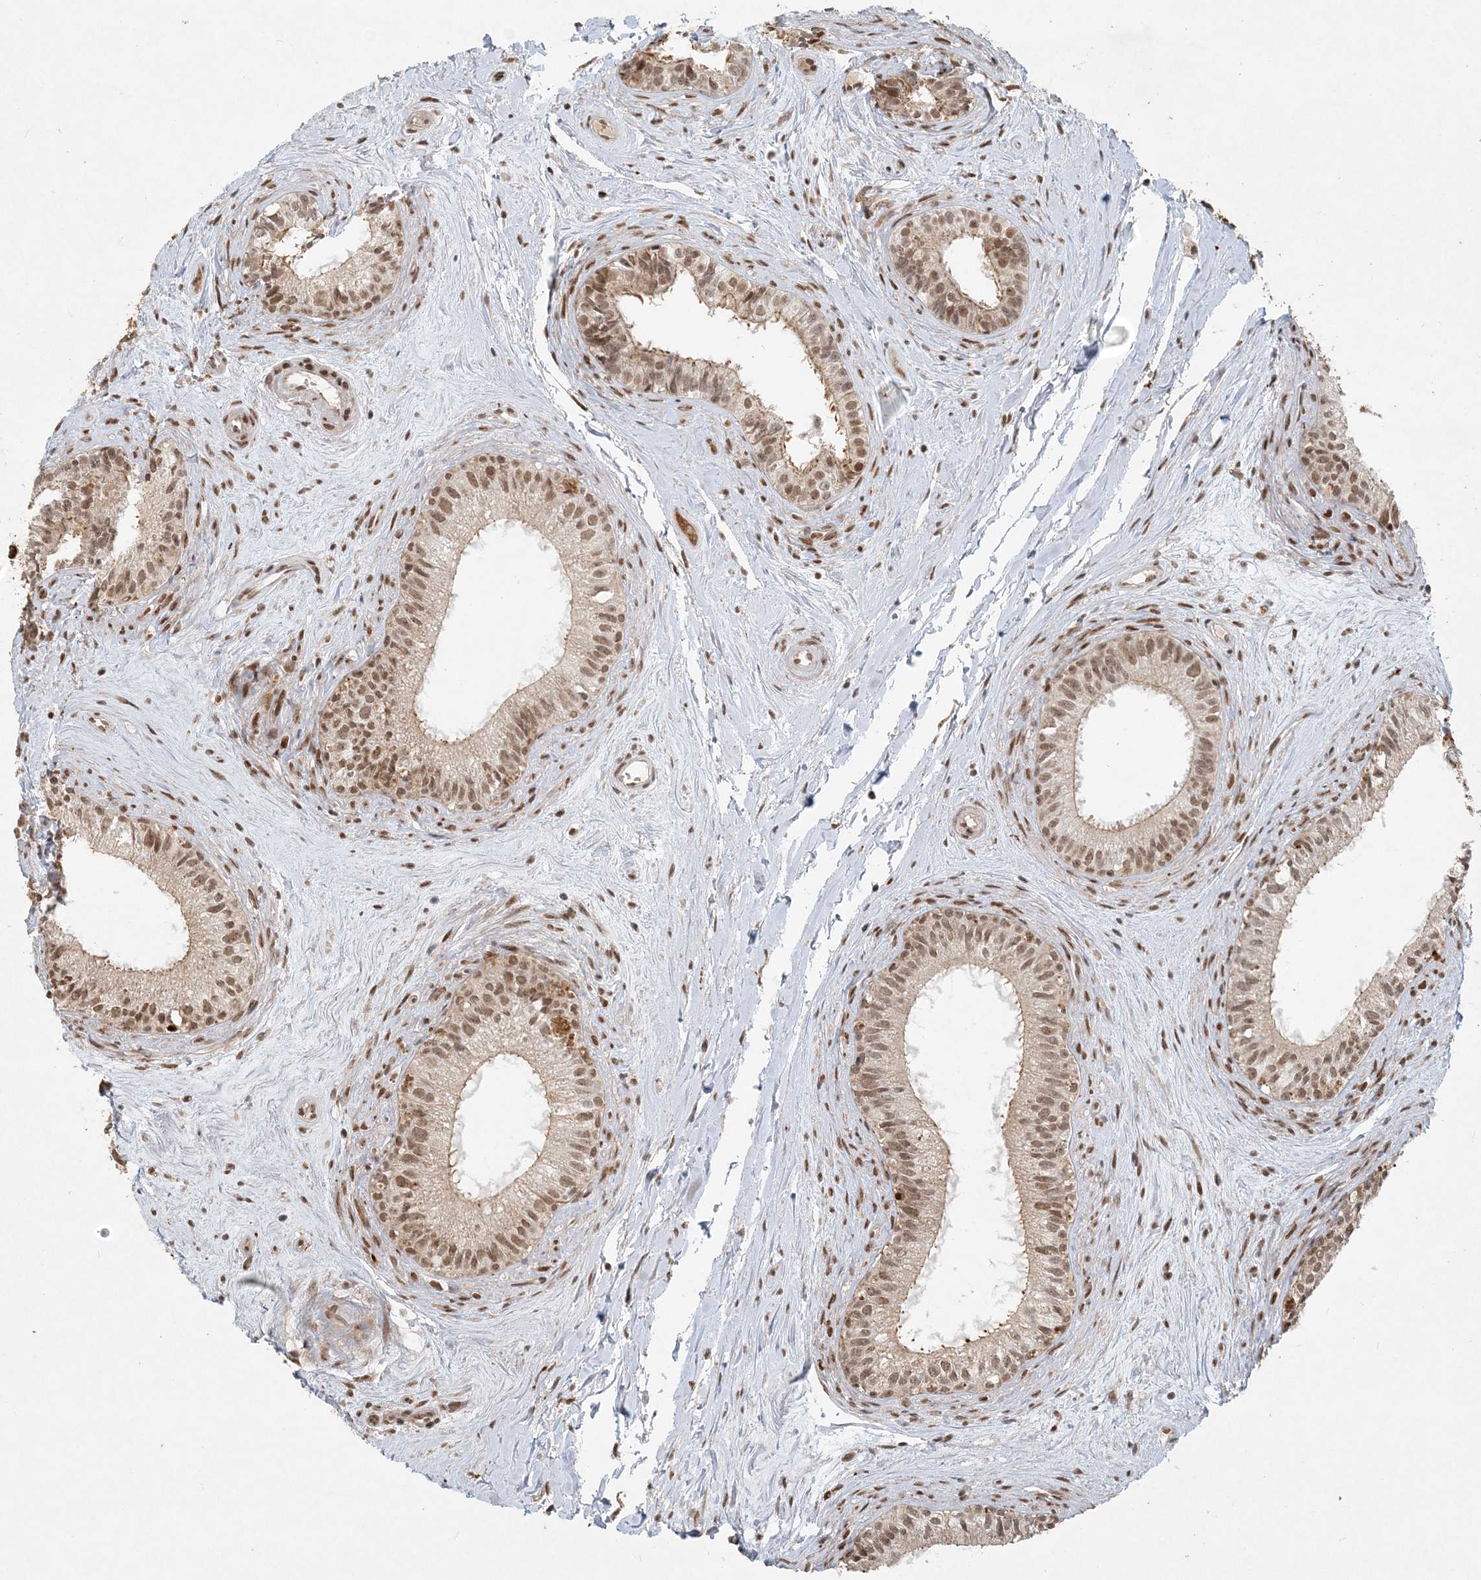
{"staining": {"intensity": "moderate", "quantity": ">75%", "location": "cytoplasmic/membranous,nuclear"}, "tissue": "epididymis", "cell_type": "Glandular cells", "image_type": "normal", "snomed": [{"axis": "morphology", "description": "Normal tissue, NOS"}, {"axis": "topography", "description": "Epididymis"}], "caption": "Epididymis was stained to show a protein in brown. There is medium levels of moderate cytoplasmic/membranous,nuclear expression in approximately >75% of glandular cells. The staining is performed using DAB (3,3'-diaminobenzidine) brown chromogen to label protein expression. The nuclei are counter-stained blue using hematoxylin.", "gene": "BAZ1B", "patient": {"sex": "male", "age": 71}}